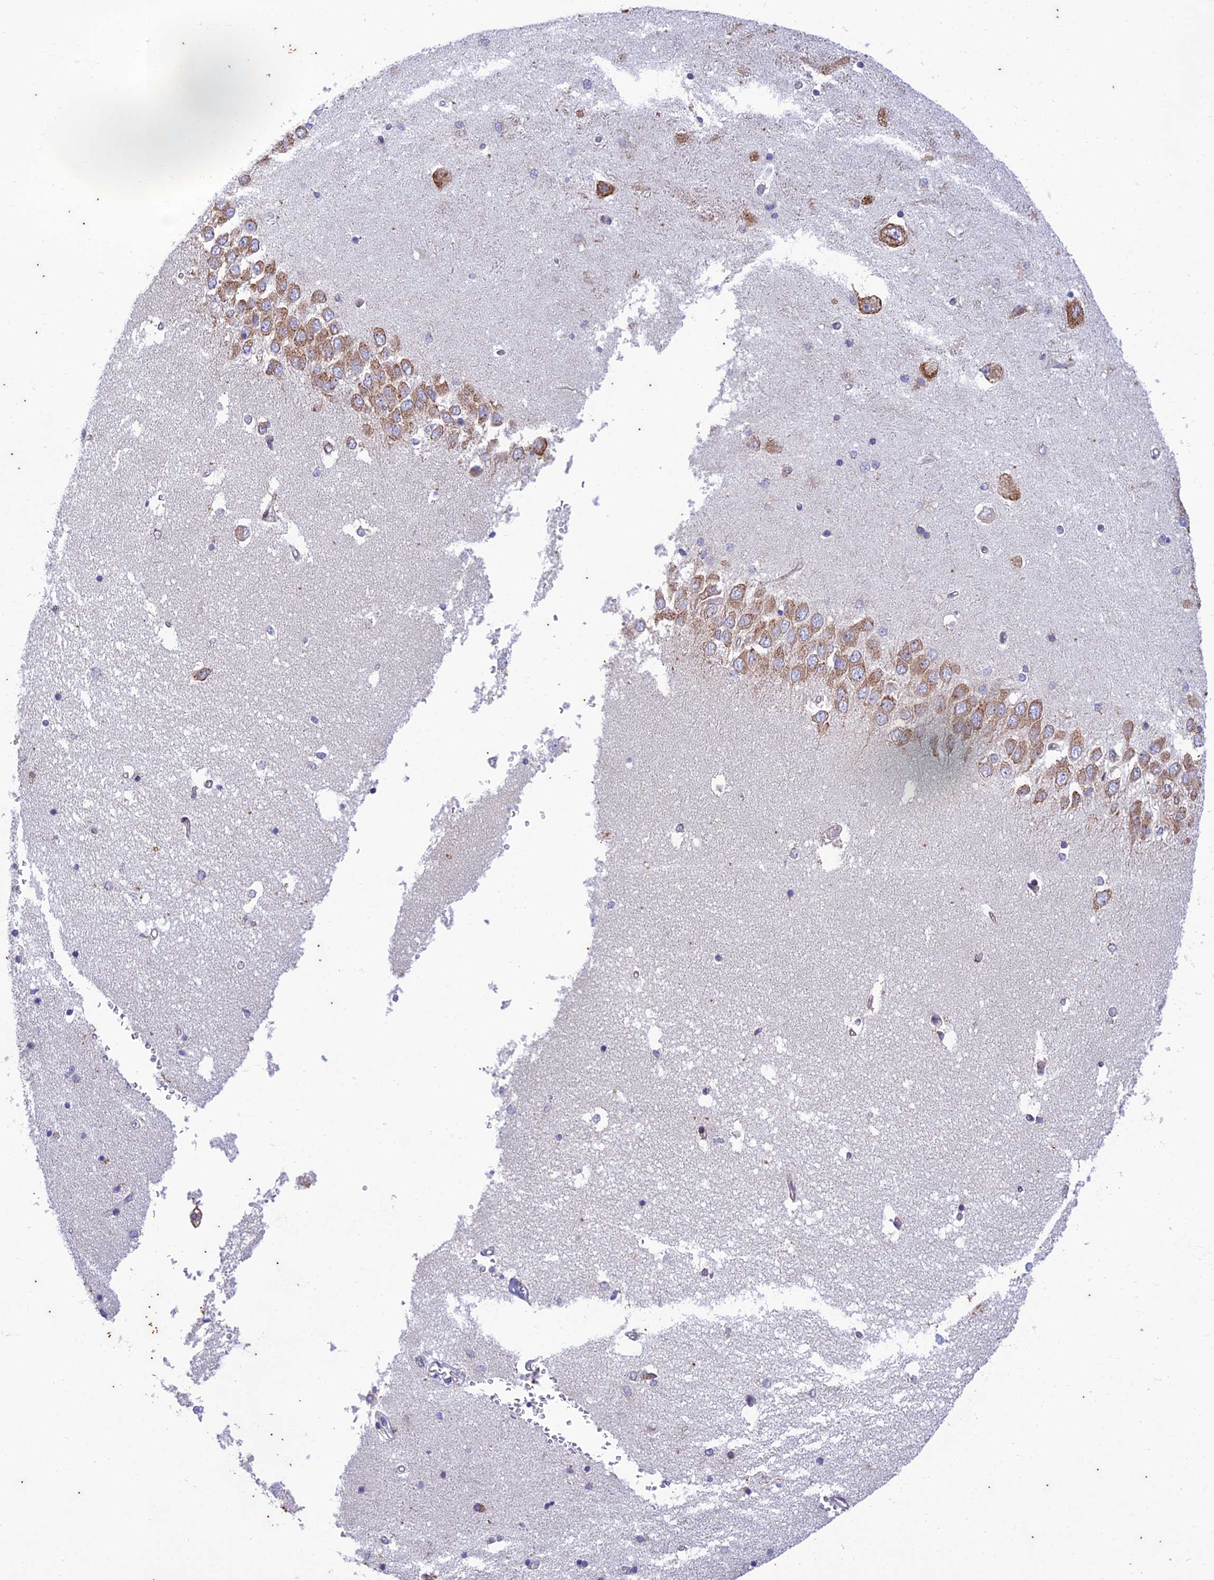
{"staining": {"intensity": "negative", "quantity": "none", "location": "none"}, "tissue": "hippocampus", "cell_type": "Glial cells", "image_type": "normal", "snomed": [{"axis": "morphology", "description": "Normal tissue, NOS"}, {"axis": "topography", "description": "Hippocampus"}], "caption": "The micrograph displays no significant positivity in glial cells of hippocampus.", "gene": "PIMREG", "patient": {"sex": "male", "age": 45}}